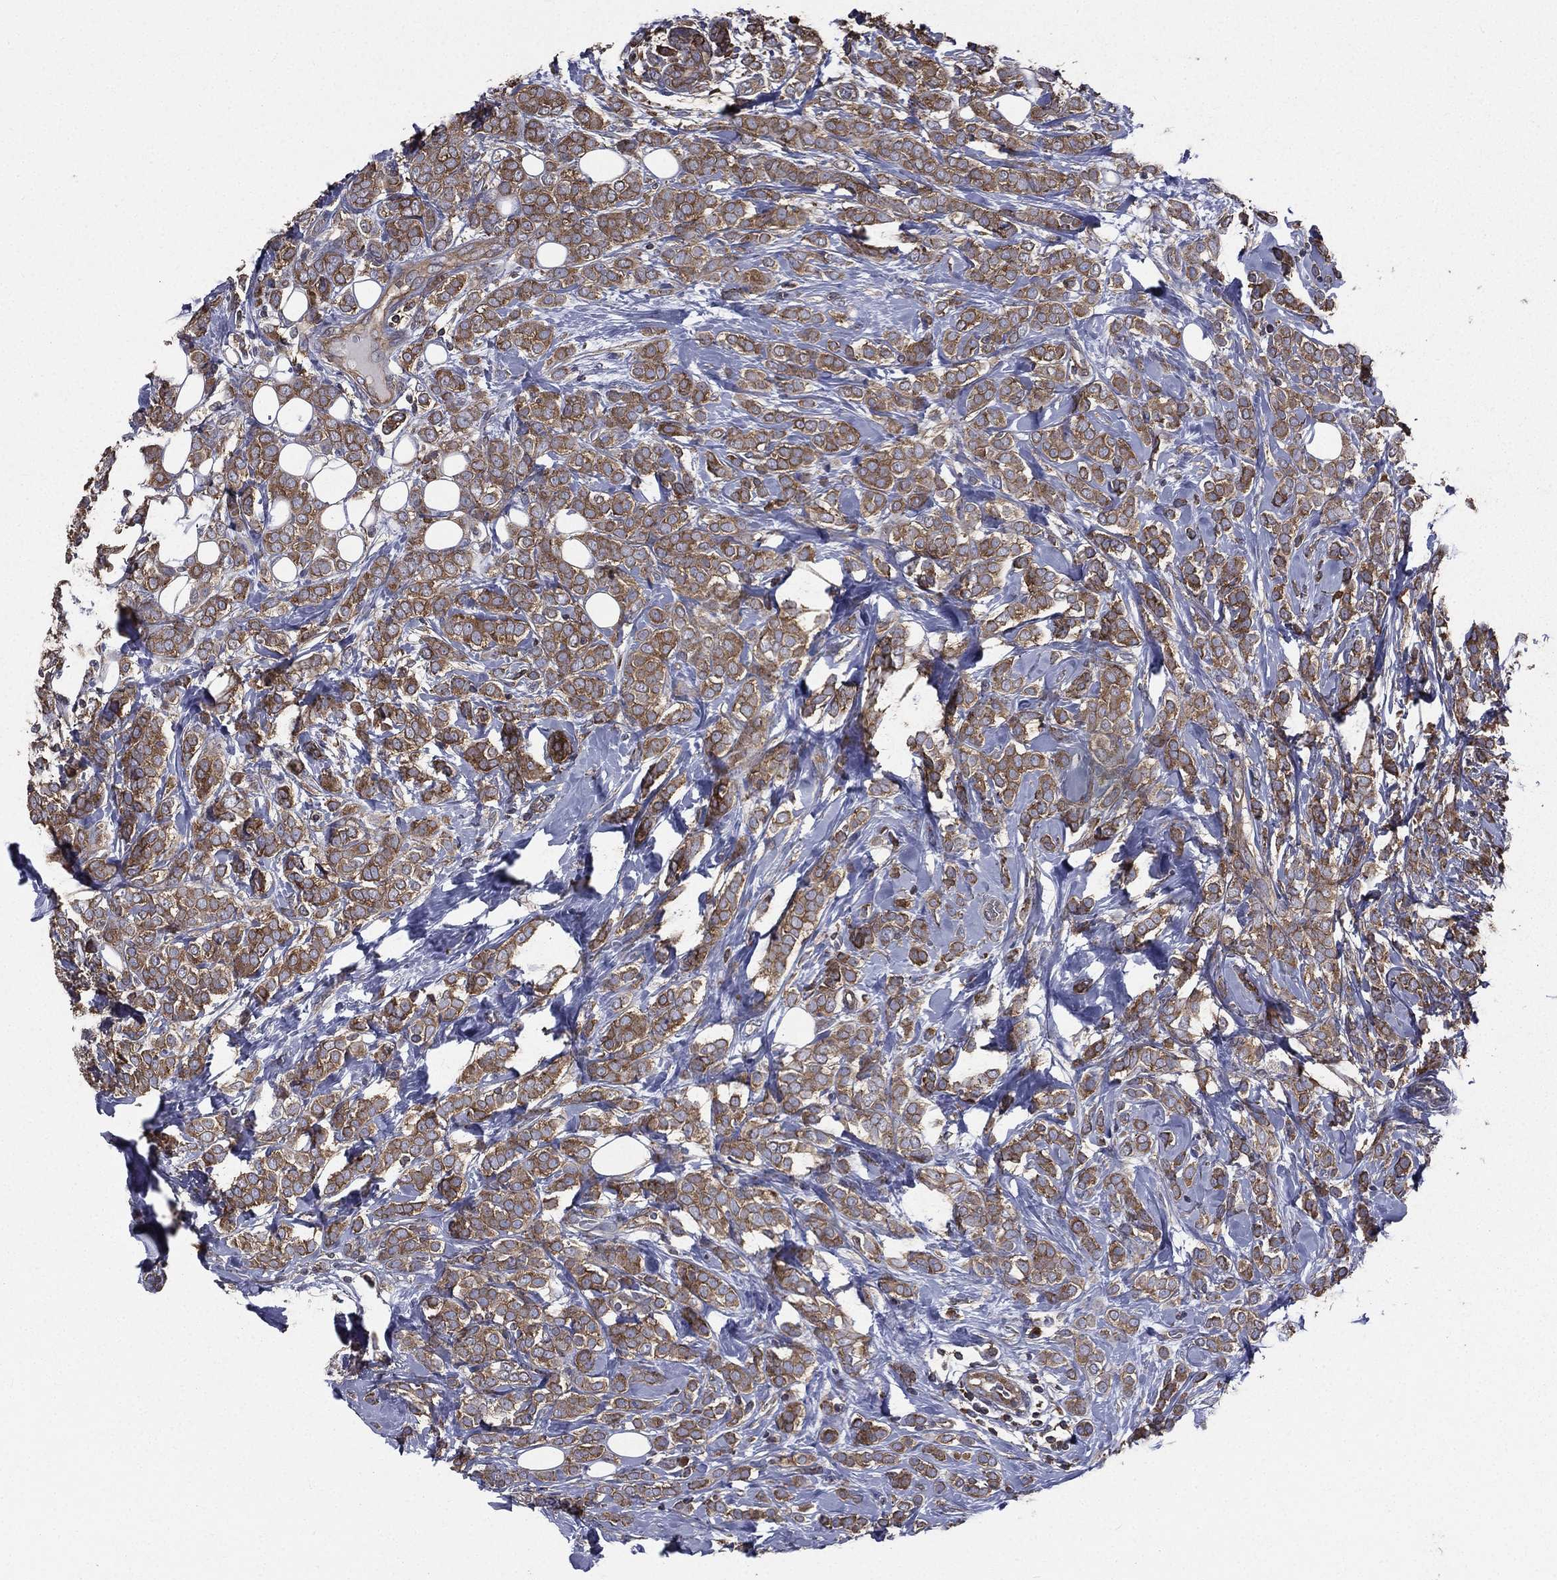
{"staining": {"intensity": "moderate", "quantity": ">75%", "location": "cytoplasmic/membranous"}, "tissue": "breast cancer", "cell_type": "Tumor cells", "image_type": "cancer", "snomed": [{"axis": "morphology", "description": "Lobular carcinoma"}, {"axis": "topography", "description": "Breast"}], "caption": "This image displays lobular carcinoma (breast) stained with immunohistochemistry (IHC) to label a protein in brown. The cytoplasmic/membranous of tumor cells show moderate positivity for the protein. Nuclei are counter-stained blue.", "gene": "SARS1", "patient": {"sex": "female", "age": 49}}